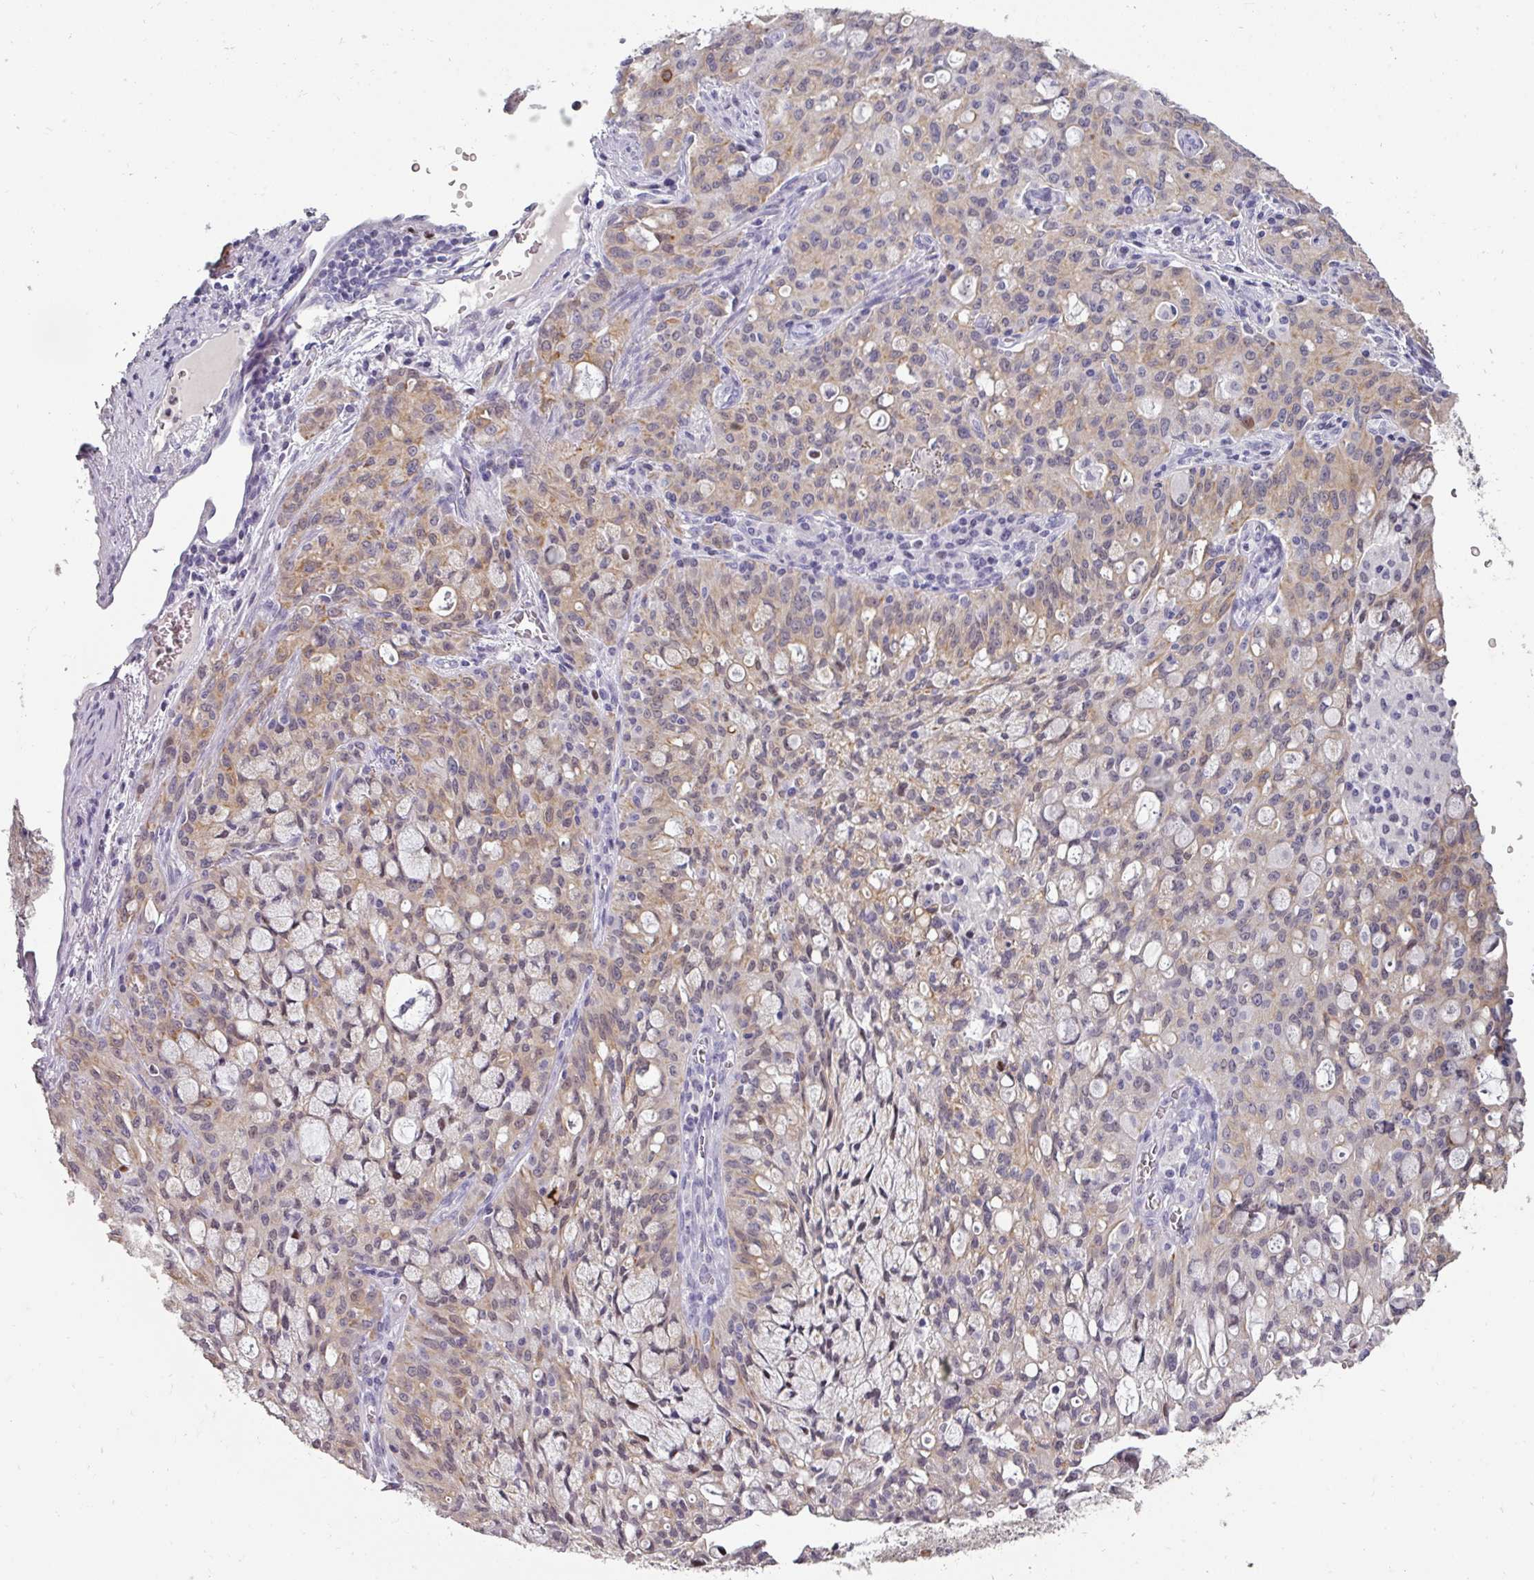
{"staining": {"intensity": "weak", "quantity": "25%-75%", "location": "cytoplasmic/membranous,nuclear"}, "tissue": "lung cancer", "cell_type": "Tumor cells", "image_type": "cancer", "snomed": [{"axis": "morphology", "description": "Adenocarcinoma, NOS"}, {"axis": "topography", "description": "Lung"}], "caption": "Immunohistochemistry (DAB (3,3'-diaminobenzidine)) staining of lung cancer displays weak cytoplasmic/membranous and nuclear protein positivity in about 25%-75% of tumor cells.", "gene": "GTF2H3", "patient": {"sex": "female", "age": 44}}